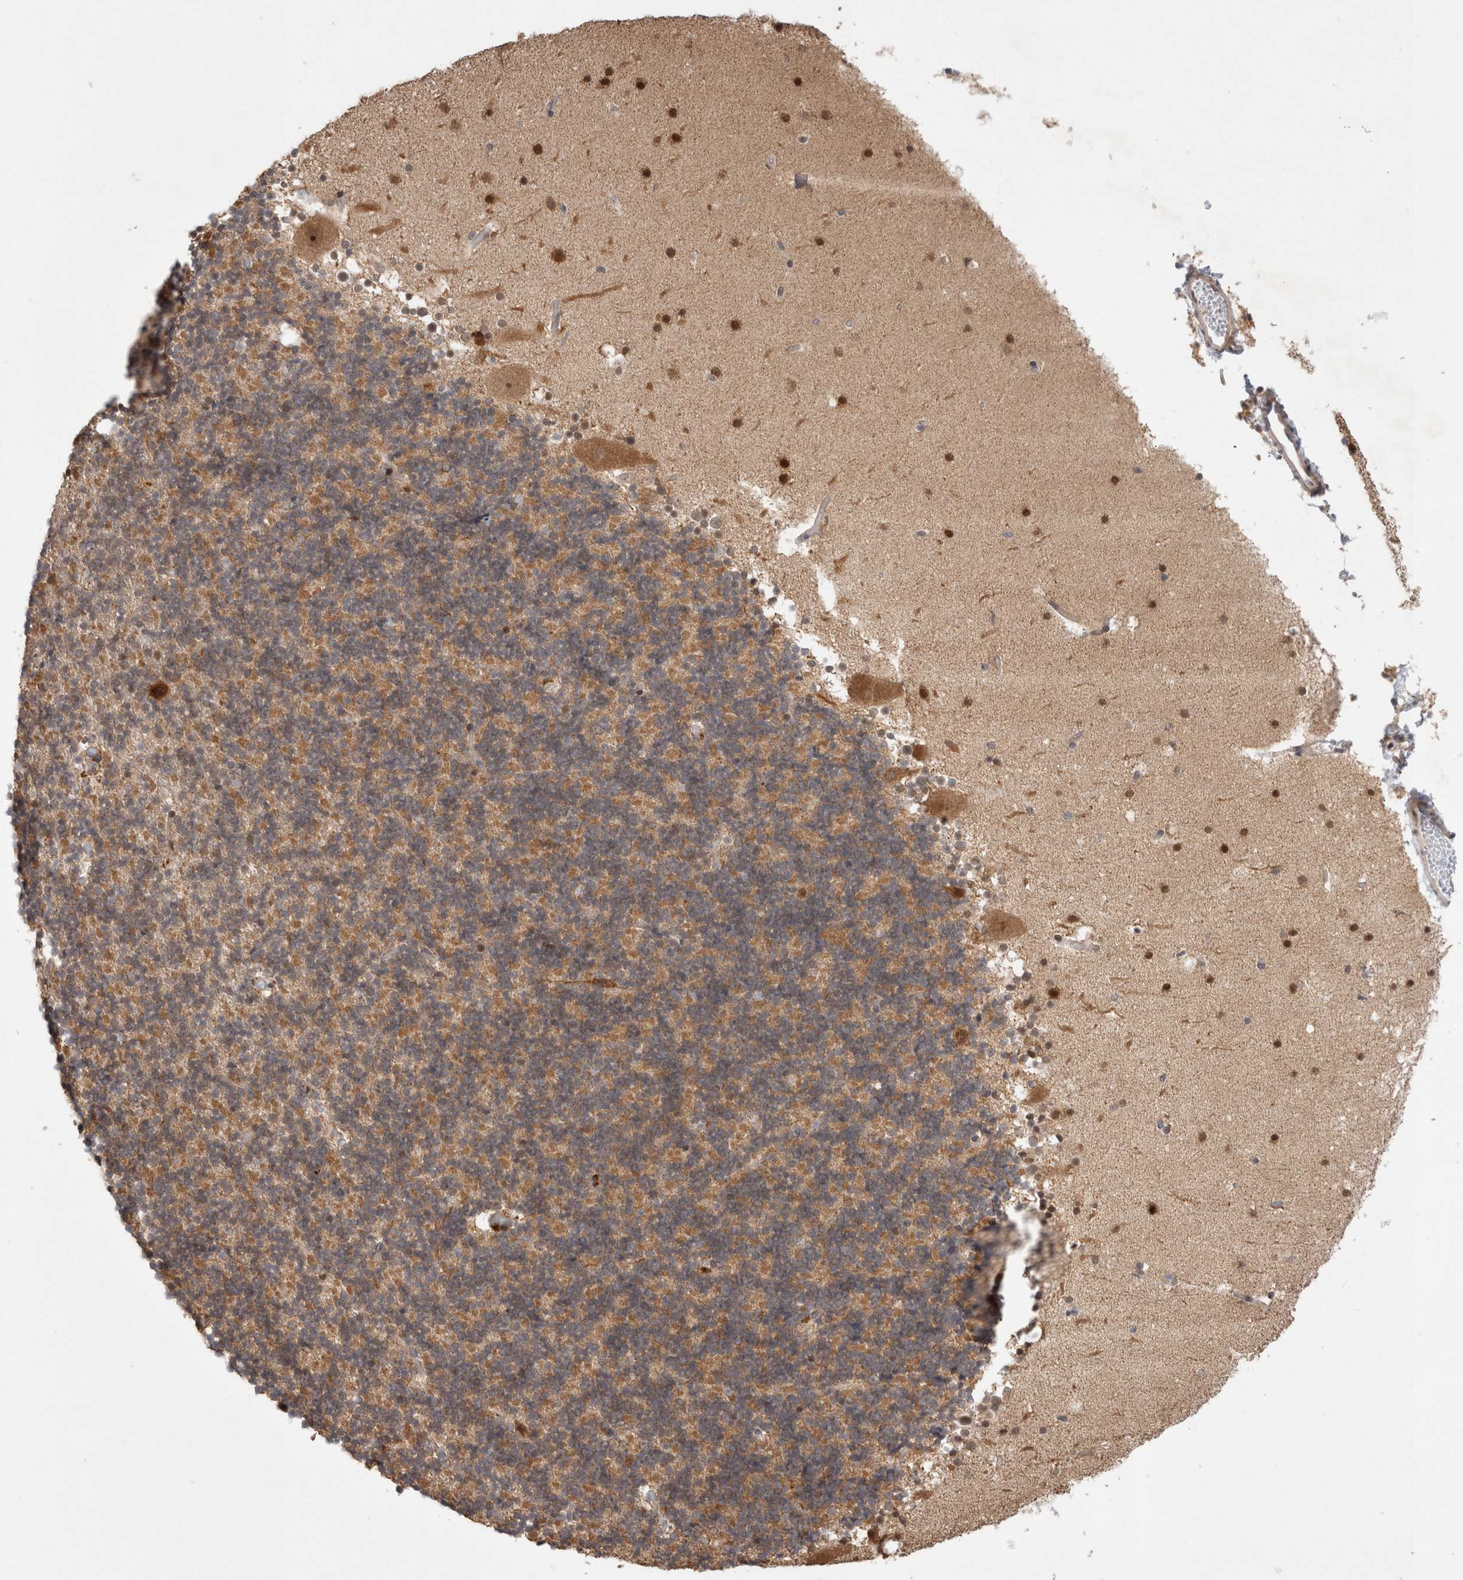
{"staining": {"intensity": "moderate", "quantity": ">75%", "location": "cytoplasmic/membranous"}, "tissue": "cerebellum", "cell_type": "Cells in granular layer", "image_type": "normal", "snomed": [{"axis": "morphology", "description": "Normal tissue, NOS"}, {"axis": "topography", "description": "Cerebellum"}], "caption": "A high-resolution micrograph shows IHC staining of normal cerebellum, which exhibits moderate cytoplasmic/membranous expression in about >75% of cells in granular layer.", "gene": "SYDE2", "patient": {"sex": "male", "age": 57}}